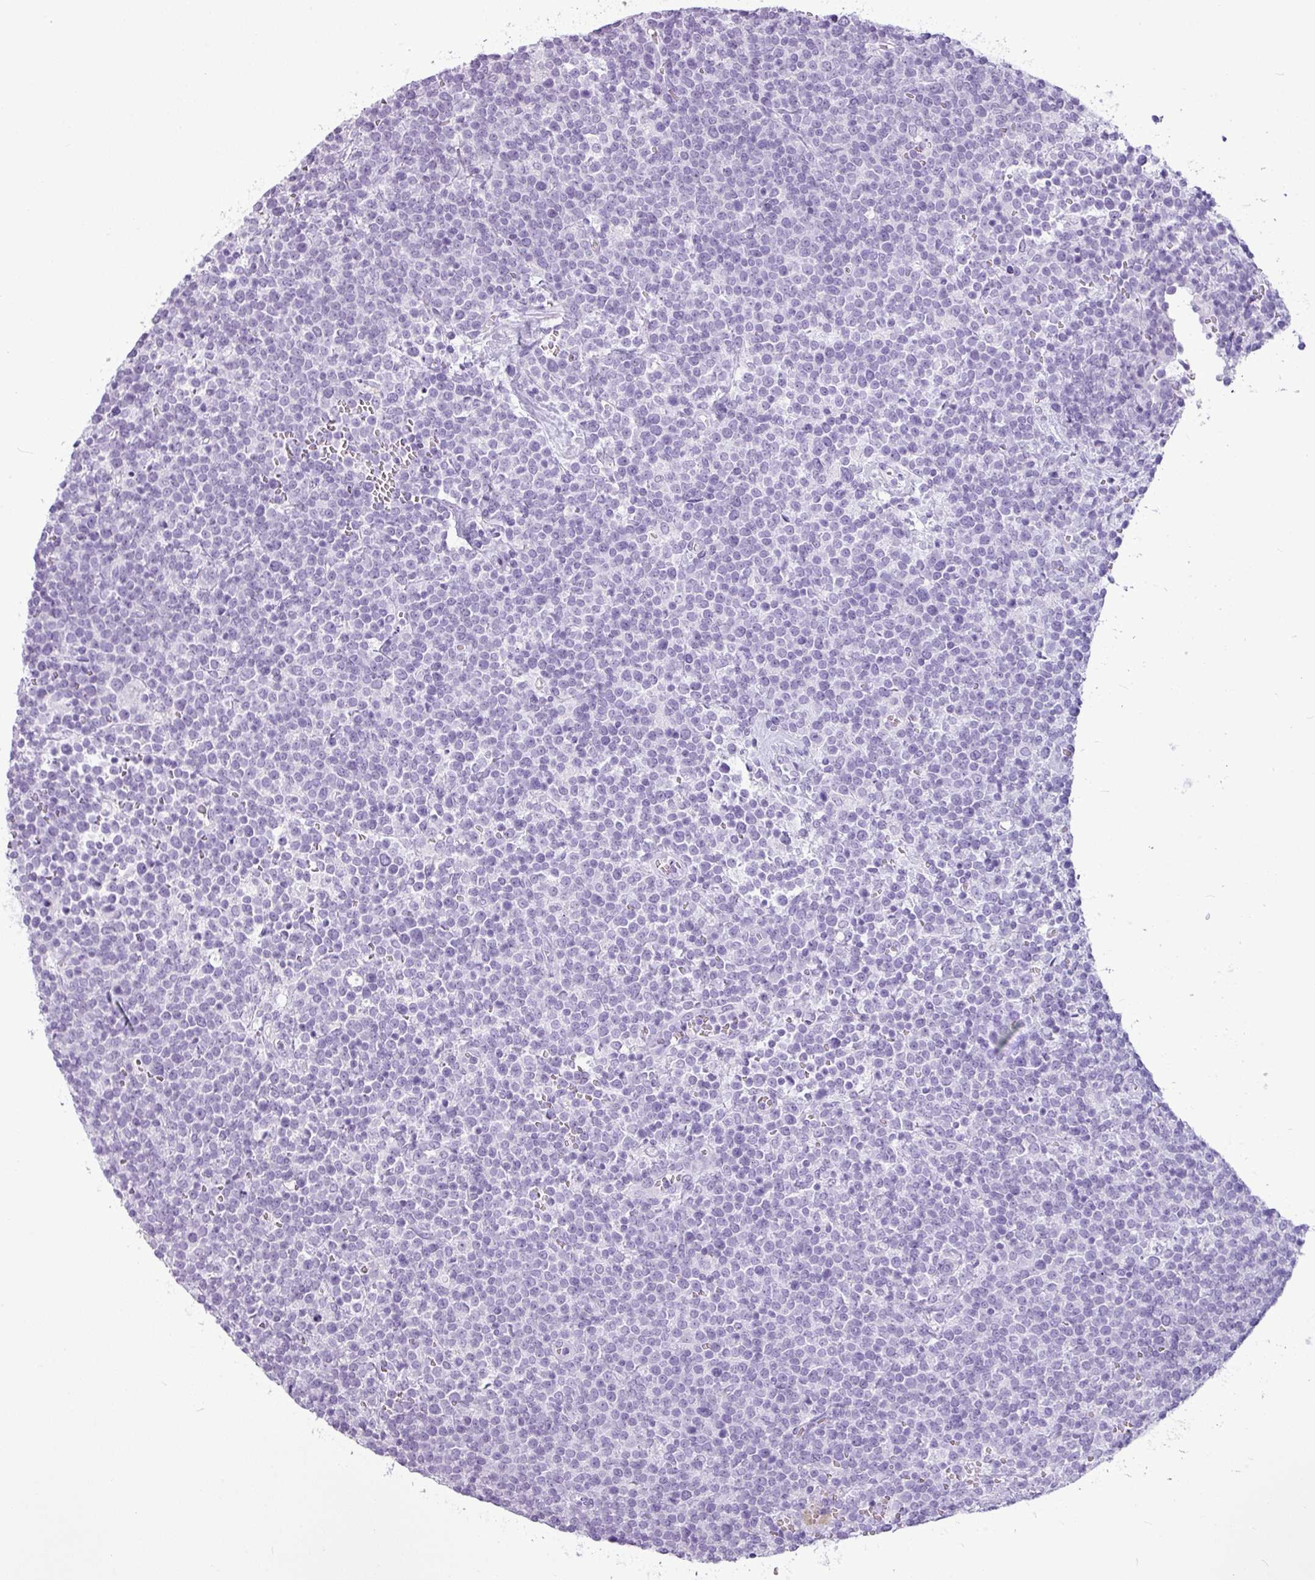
{"staining": {"intensity": "negative", "quantity": "none", "location": "none"}, "tissue": "lymphoma", "cell_type": "Tumor cells", "image_type": "cancer", "snomed": [{"axis": "morphology", "description": "Malignant lymphoma, non-Hodgkin's type, High grade"}, {"axis": "topography", "description": "Lymph node"}], "caption": "The photomicrograph demonstrates no significant positivity in tumor cells of lymphoma.", "gene": "AMY1B", "patient": {"sex": "male", "age": 61}}